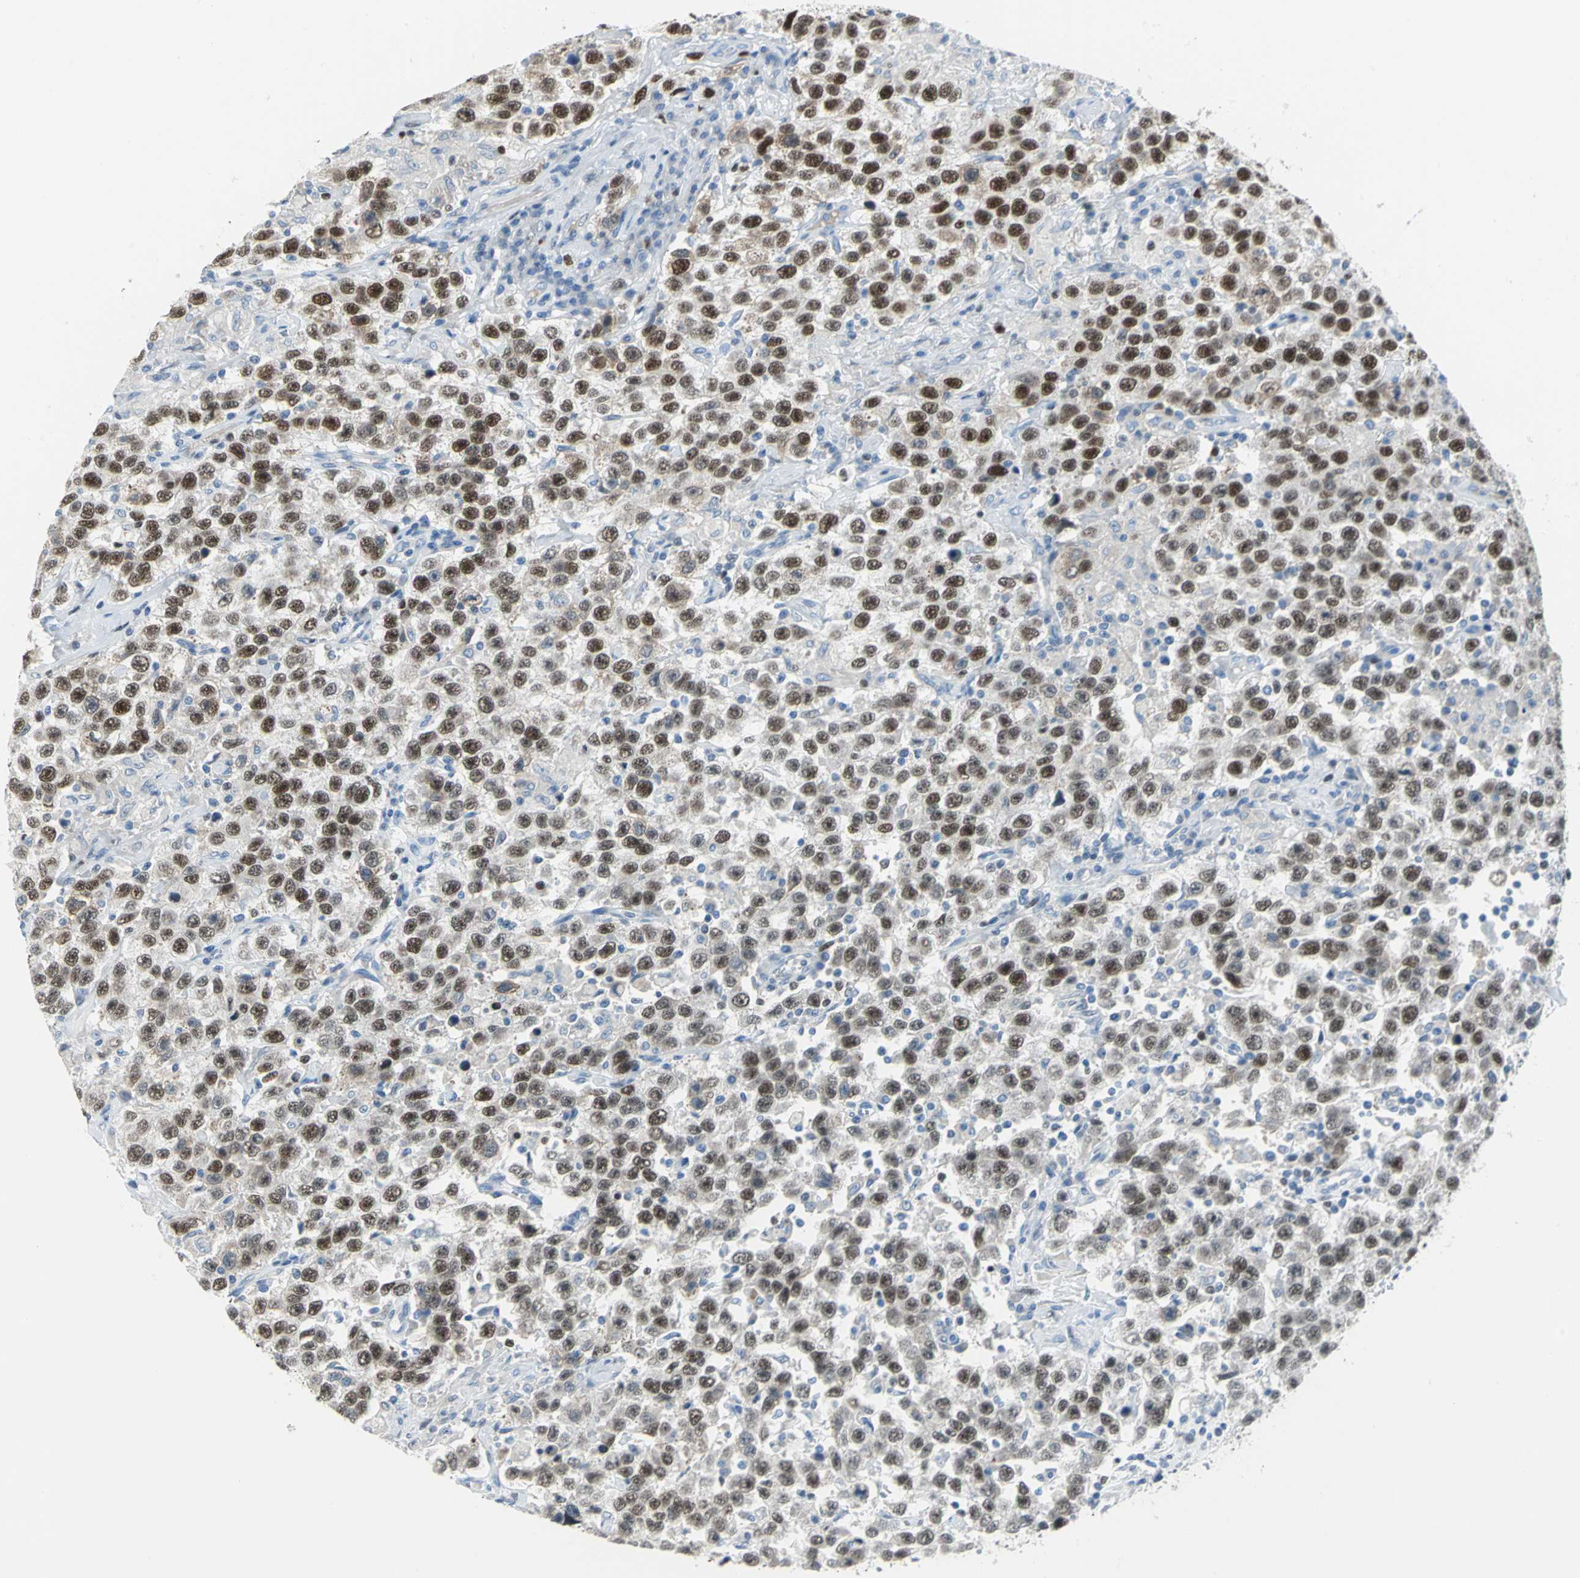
{"staining": {"intensity": "strong", "quantity": ">75%", "location": "cytoplasmic/membranous,nuclear"}, "tissue": "testis cancer", "cell_type": "Tumor cells", "image_type": "cancer", "snomed": [{"axis": "morphology", "description": "Seminoma, NOS"}, {"axis": "topography", "description": "Testis"}], "caption": "Immunohistochemical staining of seminoma (testis) displays high levels of strong cytoplasmic/membranous and nuclear positivity in approximately >75% of tumor cells. The protein of interest is stained brown, and the nuclei are stained in blue (DAB (3,3'-diaminobenzidine) IHC with brightfield microscopy, high magnification).", "gene": "MCM4", "patient": {"sex": "male", "age": 41}}